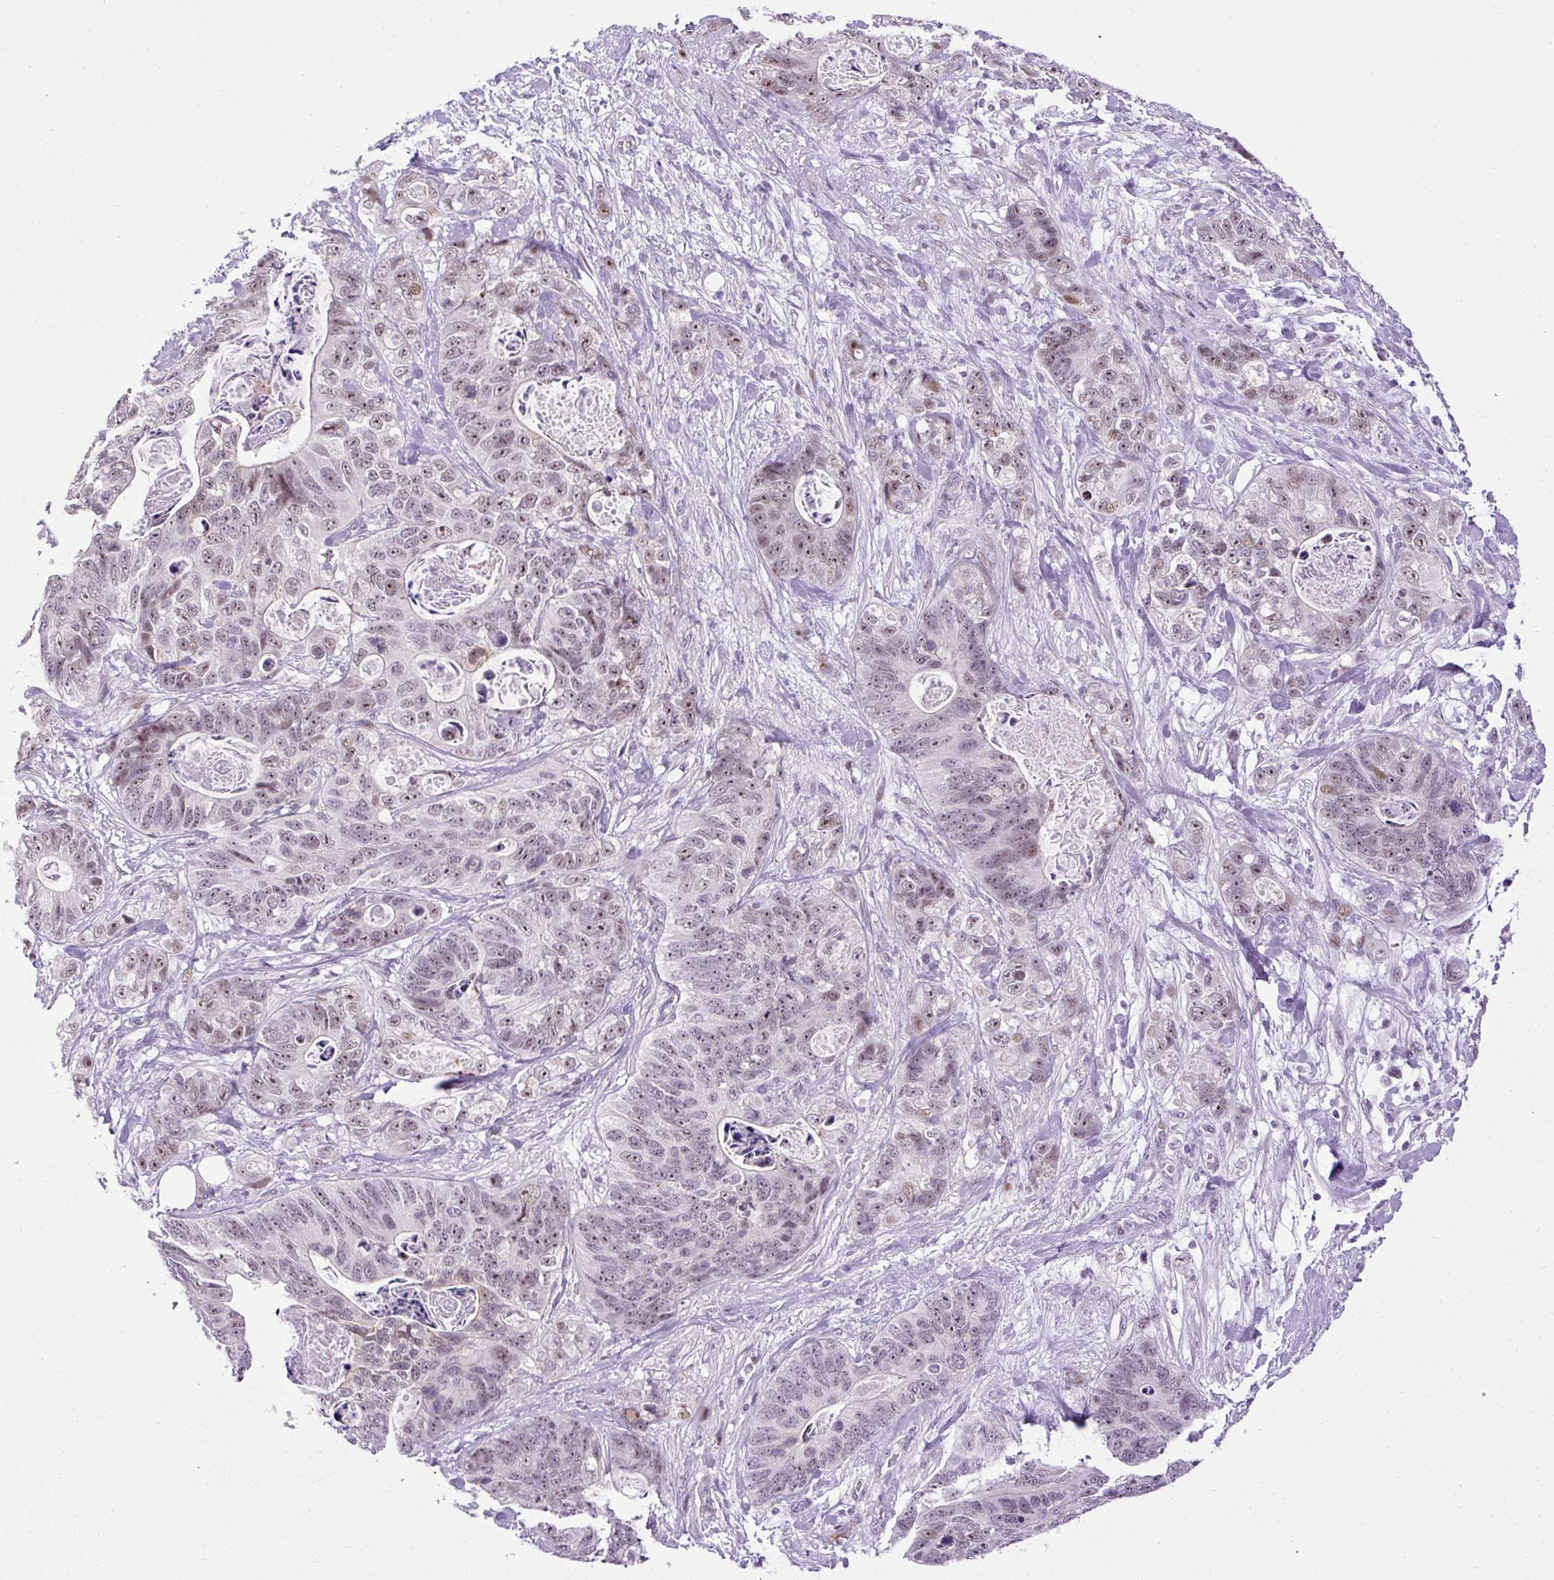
{"staining": {"intensity": "moderate", "quantity": ">75%", "location": "nuclear"}, "tissue": "stomach cancer", "cell_type": "Tumor cells", "image_type": "cancer", "snomed": [{"axis": "morphology", "description": "Normal tissue, NOS"}, {"axis": "morphology", "description": "Adenocarcinoma, NOS"}, {"axis": "topography", "description": "Stomach"}], "caption": "Immunohistochemistry image of neoplastic tissue: stomach cancer (adenocarcinoma) stained using immunohistochemistry shows medium levels of moderate protein expression localized specifically in the nuclear of tumor cells, appearing as a nuclear brown color.", "gene": "ARHGEF18", "patient": {"sex": "female", "age": 89}}